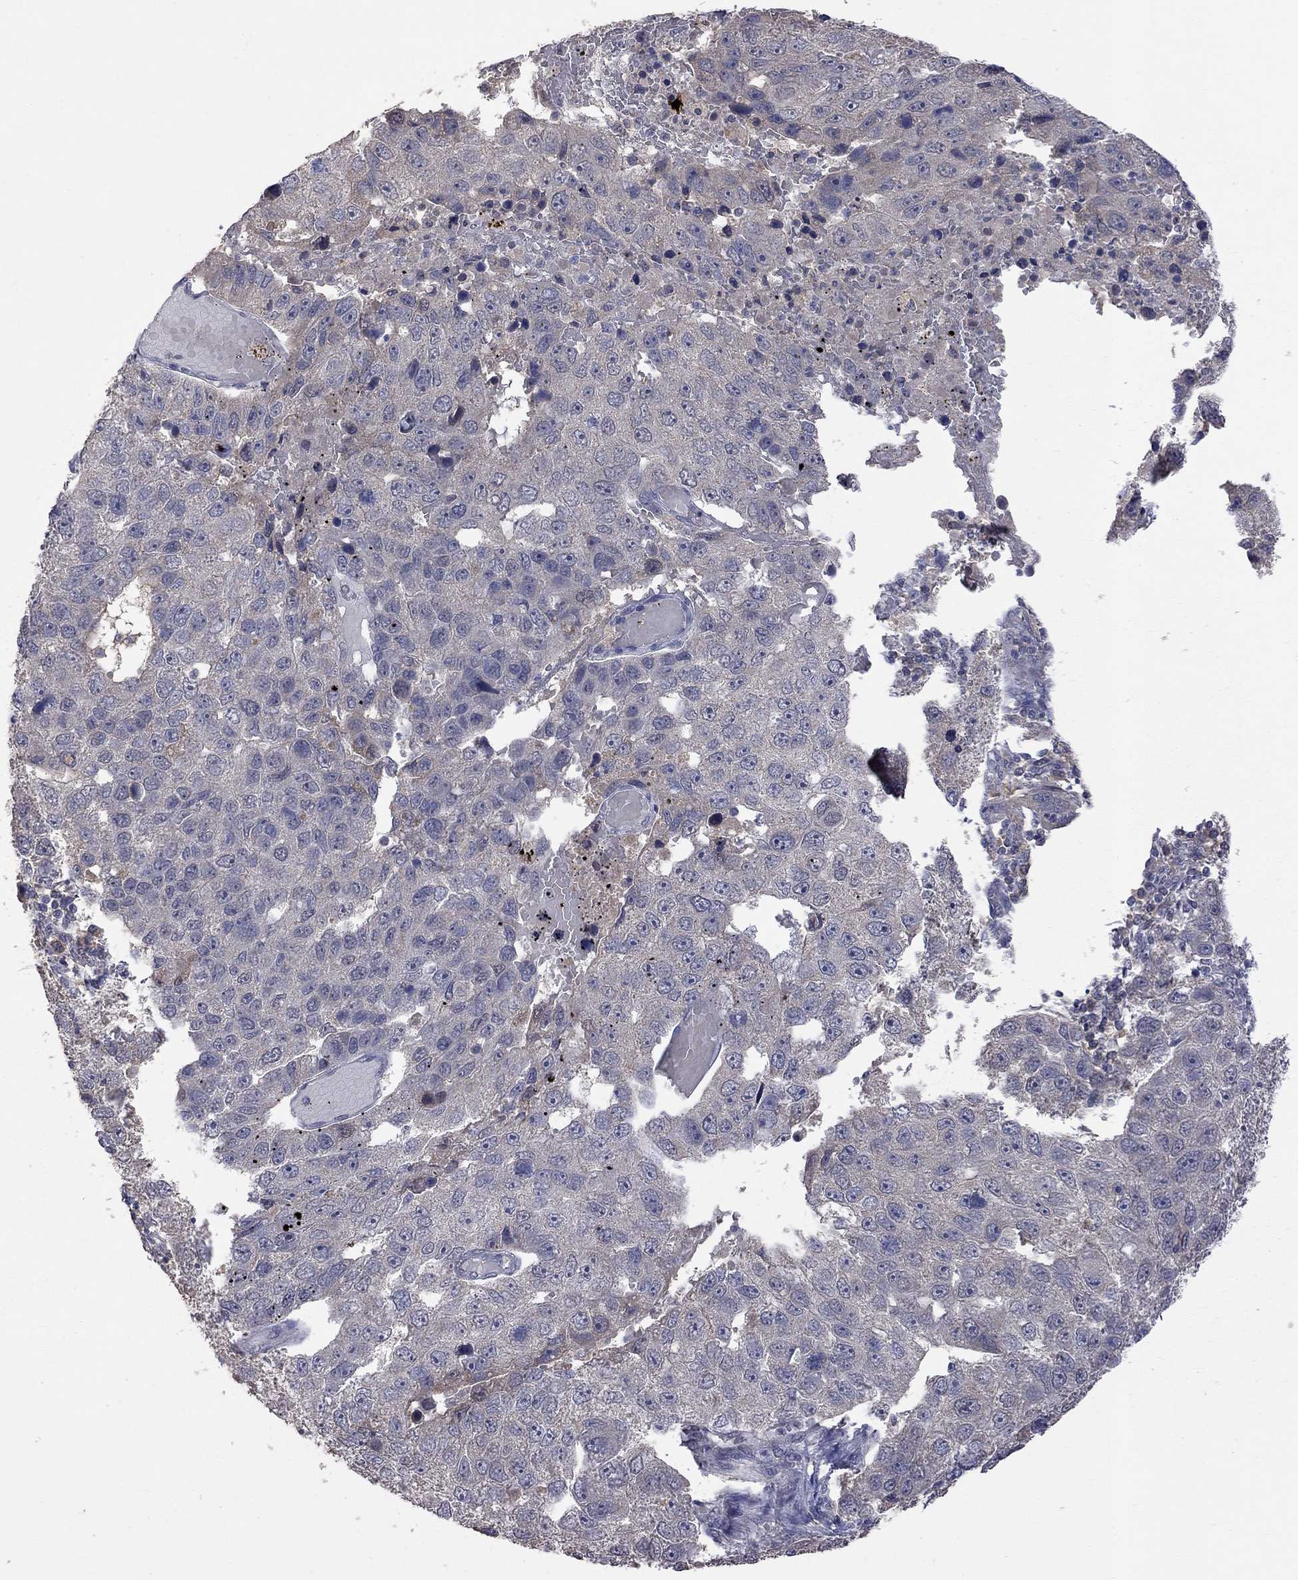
{"staining": {"intensity": "negative", "quantity": "none", "location": "none"}, "tissue": "pancreatic cancer", "cell_type": "Tumor cells", "image_type": "cancer", "snomed": [{"axis": "morphology", "description": "Adenocarcinoma, NOS"}, {"axis": "topography", "description": "Pancreas"}], "caption": "Human adenocarcinoma (pancreatic) stained for a protein using immunohistochemistry displays no positivity in tumor cells.", "gene": "HTR6", "patient": {"sex": "female", "age": 61}}